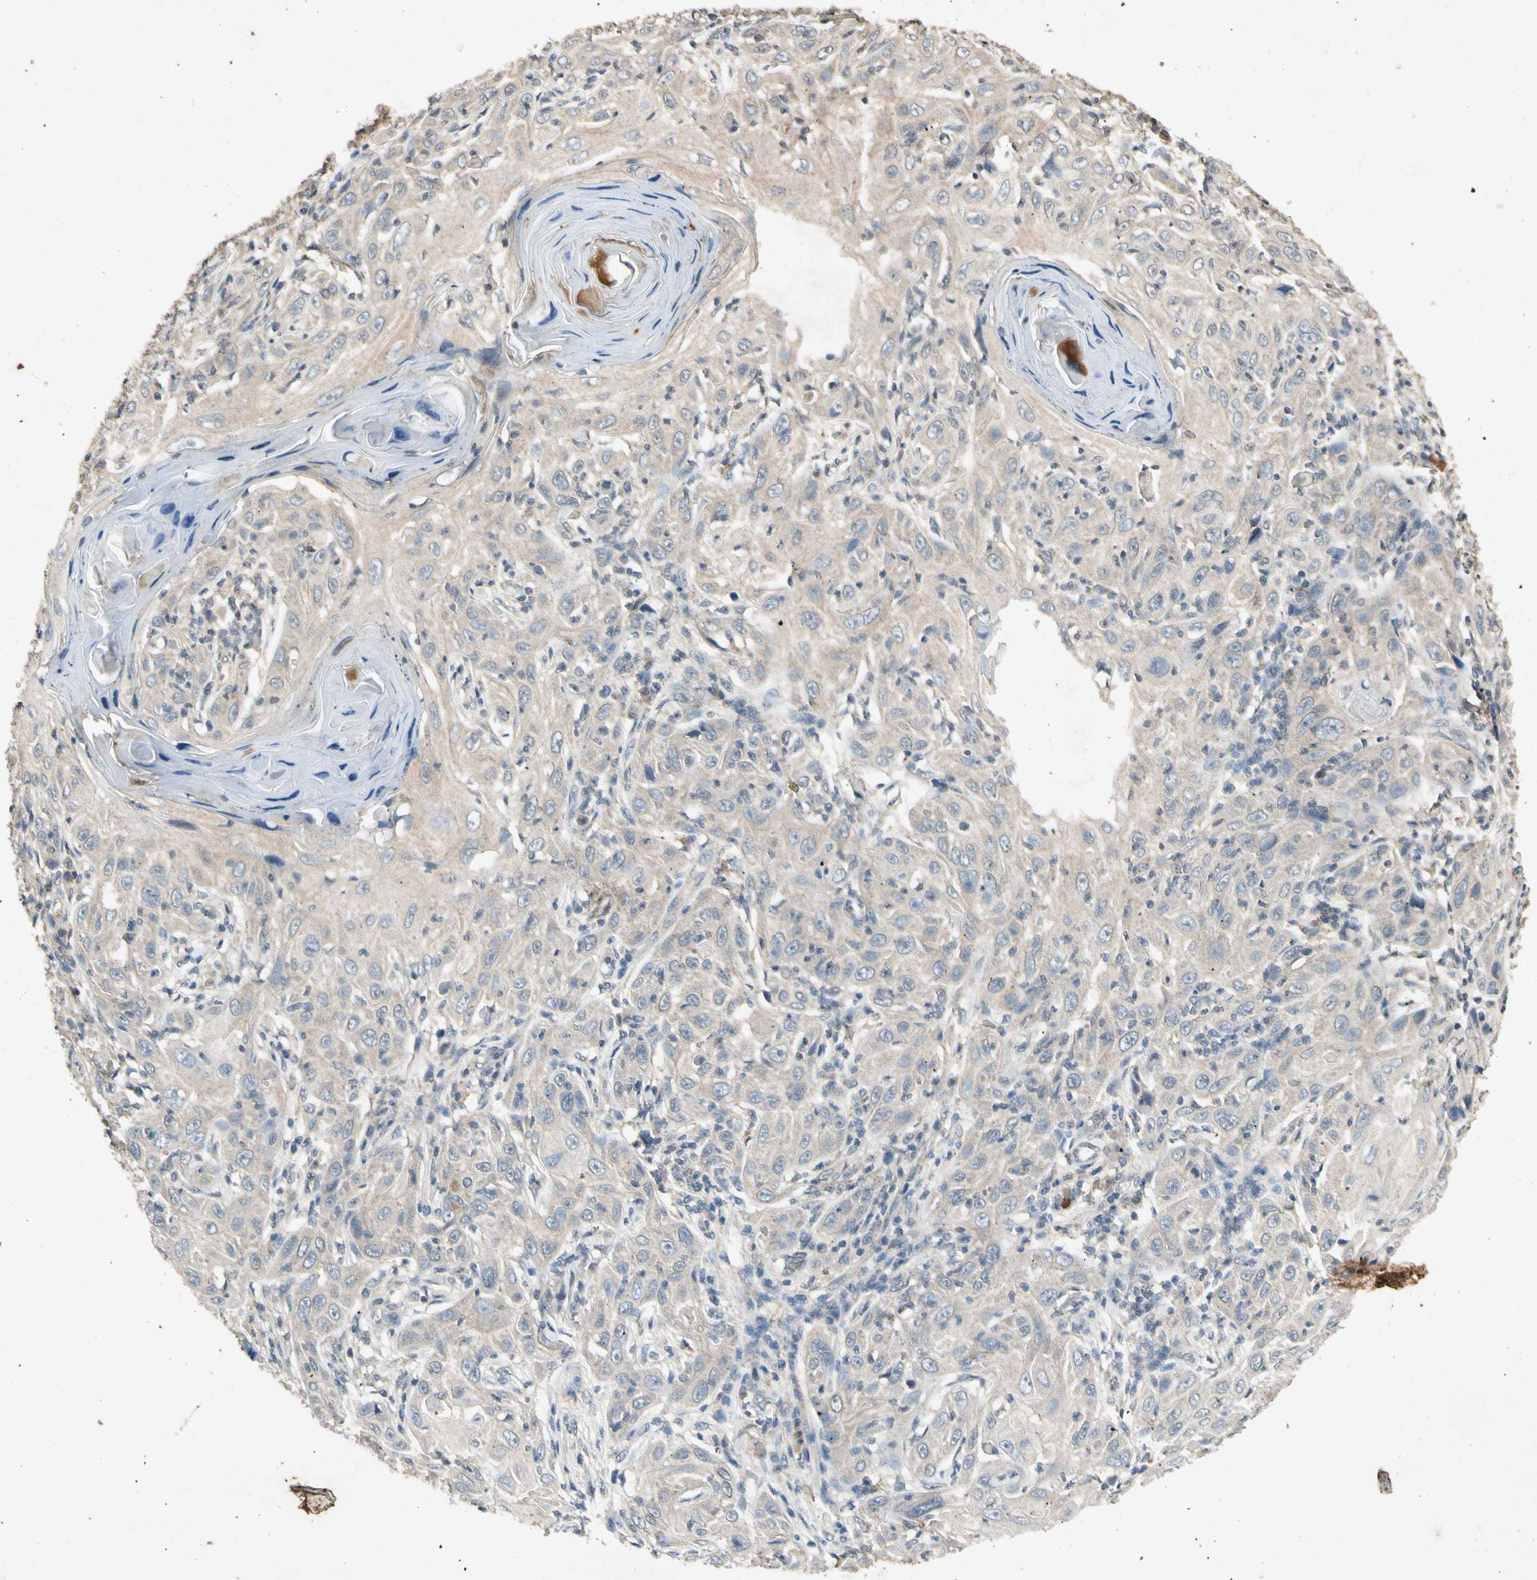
{"staining": {"intensity": "weak", "quantity": "25%-75%", "location": "cytoplasmic/membranous"}, "tissue": "skin cancer", "cell_type": "Tumor cells", "image_type": "cancer", "snomed": [{"axis": "morphology", "description": "Squamous cell carcinoma, NOS"}, {"axis": "topography", "description": "Skin"}], "caption": "DAB immunohistochemical staining of human squamous cell carcinoma (skin) displays weak cytoplasmic/membranous protein expression in approximately 25%-75% of tumor cells. (Stains: DAB in brown, nuclei in blue, Microscopy: brightfield microscopy at high magnification).", "gene": "GPLD1", "patient": {"sex": "female", "age": 88}}